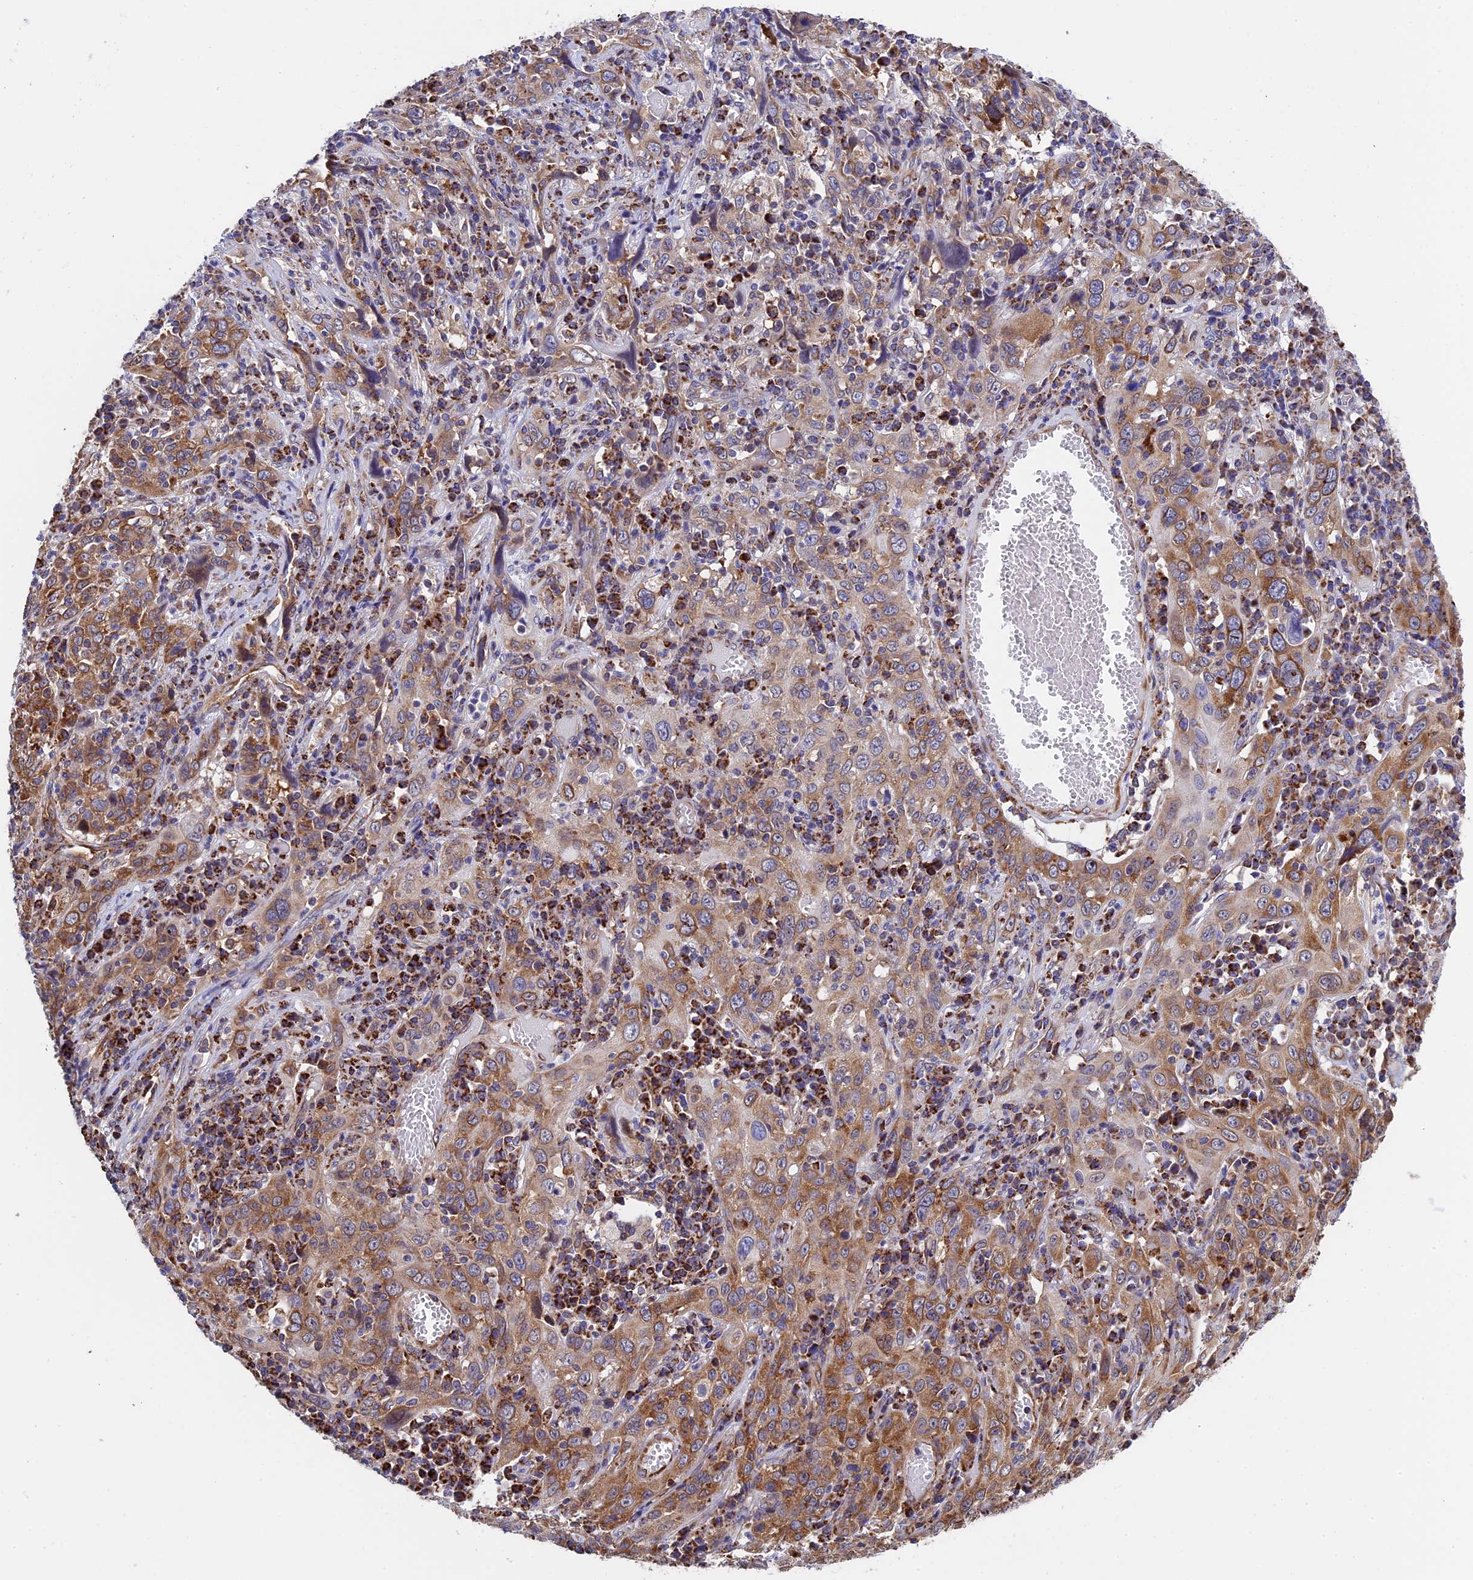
{"staining": {"intensity": "moderate", "quantity": ">75%", "location": "cytoplasmic/membranous"}, "tissue": "cervical cancer", "cell_type": "Tumor cells", "image_type": "cancer", "snomed": [{"axis": "morphology", "description": "Squamous cell carcinoma, NOS"}, {"axis": "topography", "description": "Cervix"}], "caption": "A medium amount of moderate cytoplasmic/membranous staining is identified in about >75% of tumor cells in squamous cell carcinoma (cervical) tissue.", "gene": "SLC9A5", "patient": {"sex": "female", "age": 46}}